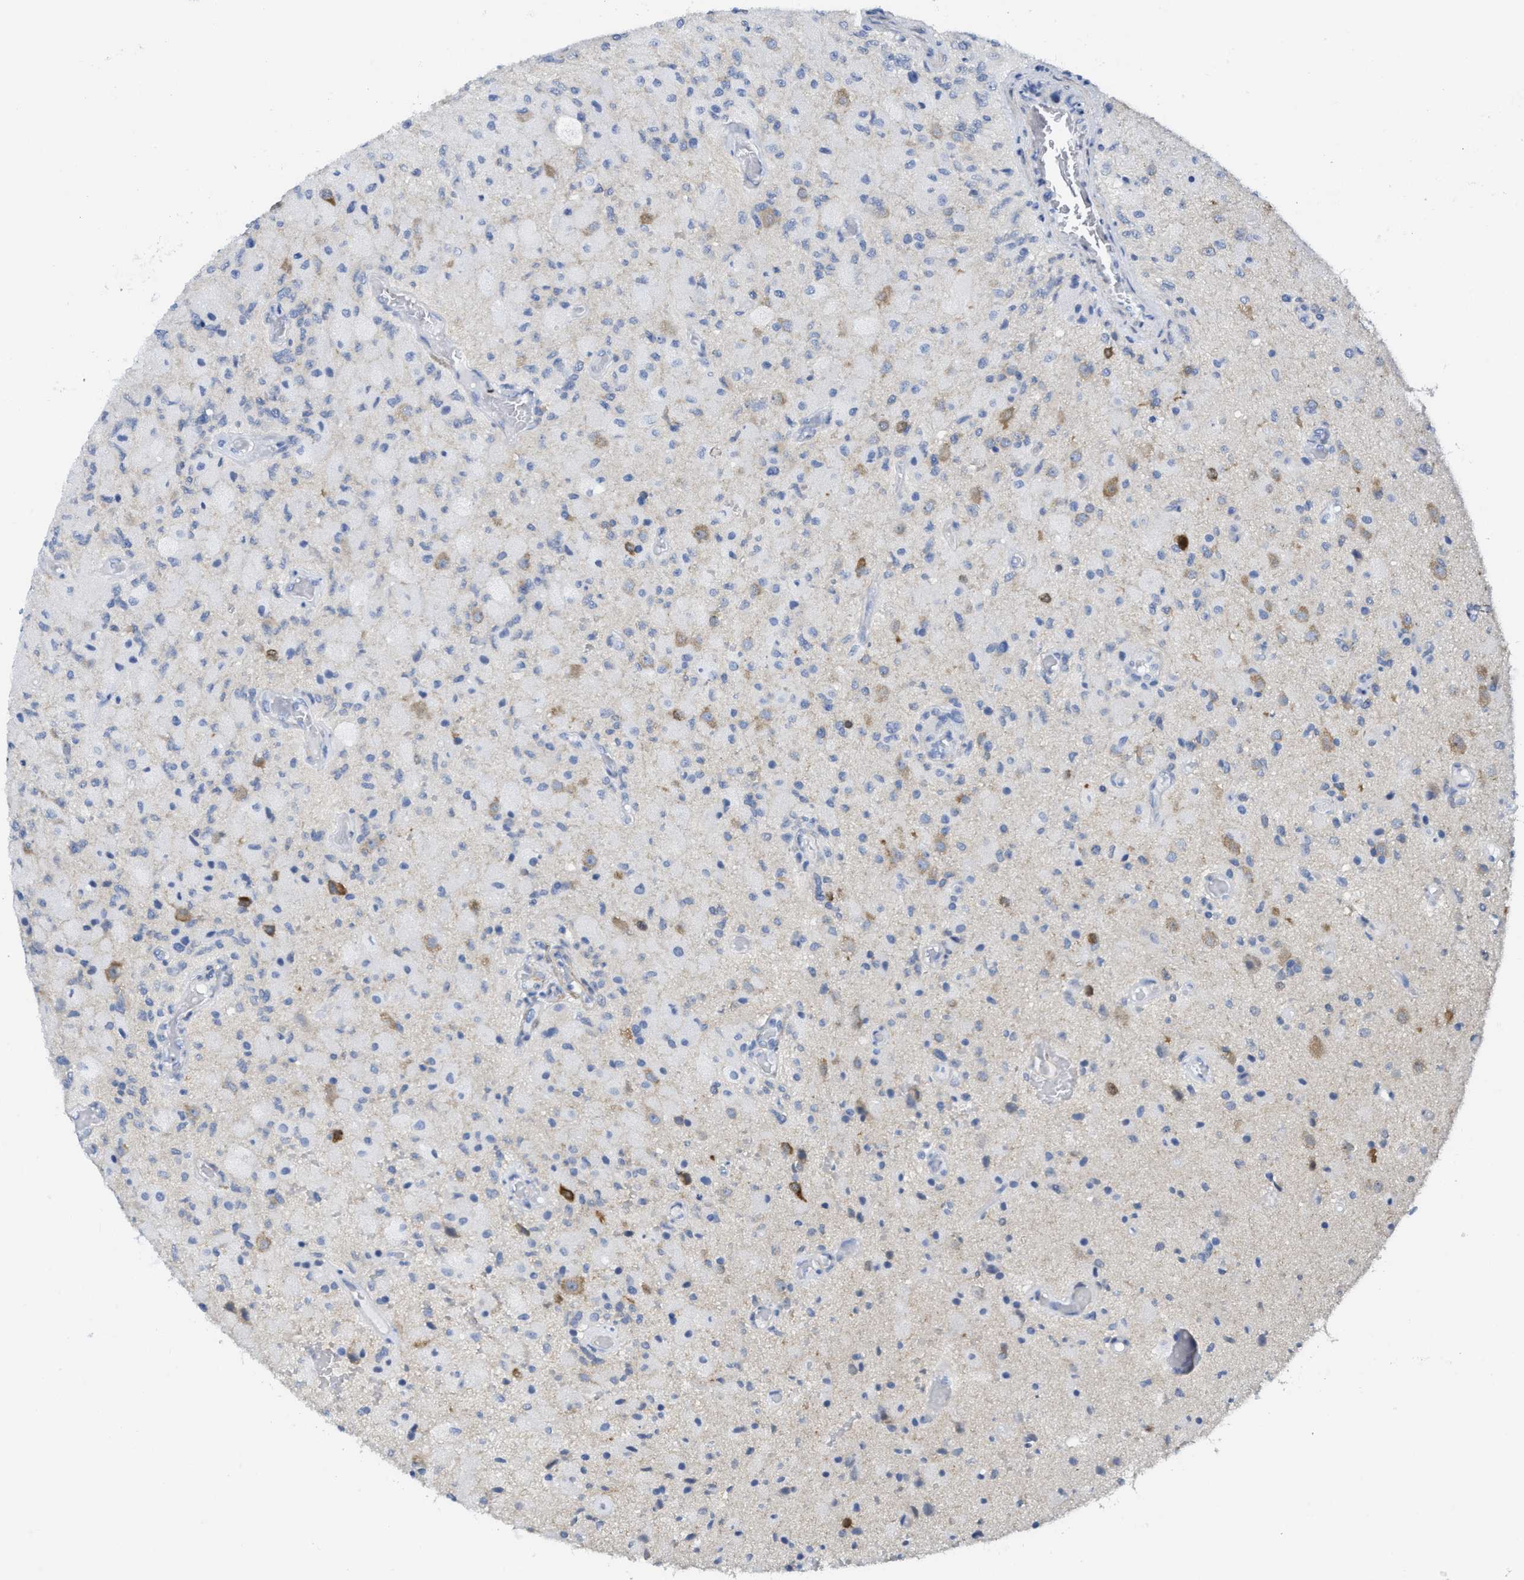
{"staining": {"intensity": "moderate", "quantity": "<25%", "location": "cytoplasmic/membranous"}, "tissue": "glioma", "cell_type": "Tumor cells", "image_type": "cancer", "snomed": [{"axis": "morphology", "description": "Normal tissue, NOS"}, {"axis": "morphology", "description": "Glioma, malignant, High grade"}, {"axis": "topography", "description": "Cerebral cortex"}], "caption": "A brown stain highlights moderate cytoplasmic/membranous positivity of a protein in malignant glioma (high-grade) tumor cells.", "gene": "TUB", "patient": {"sex": "male", "age": 77}}